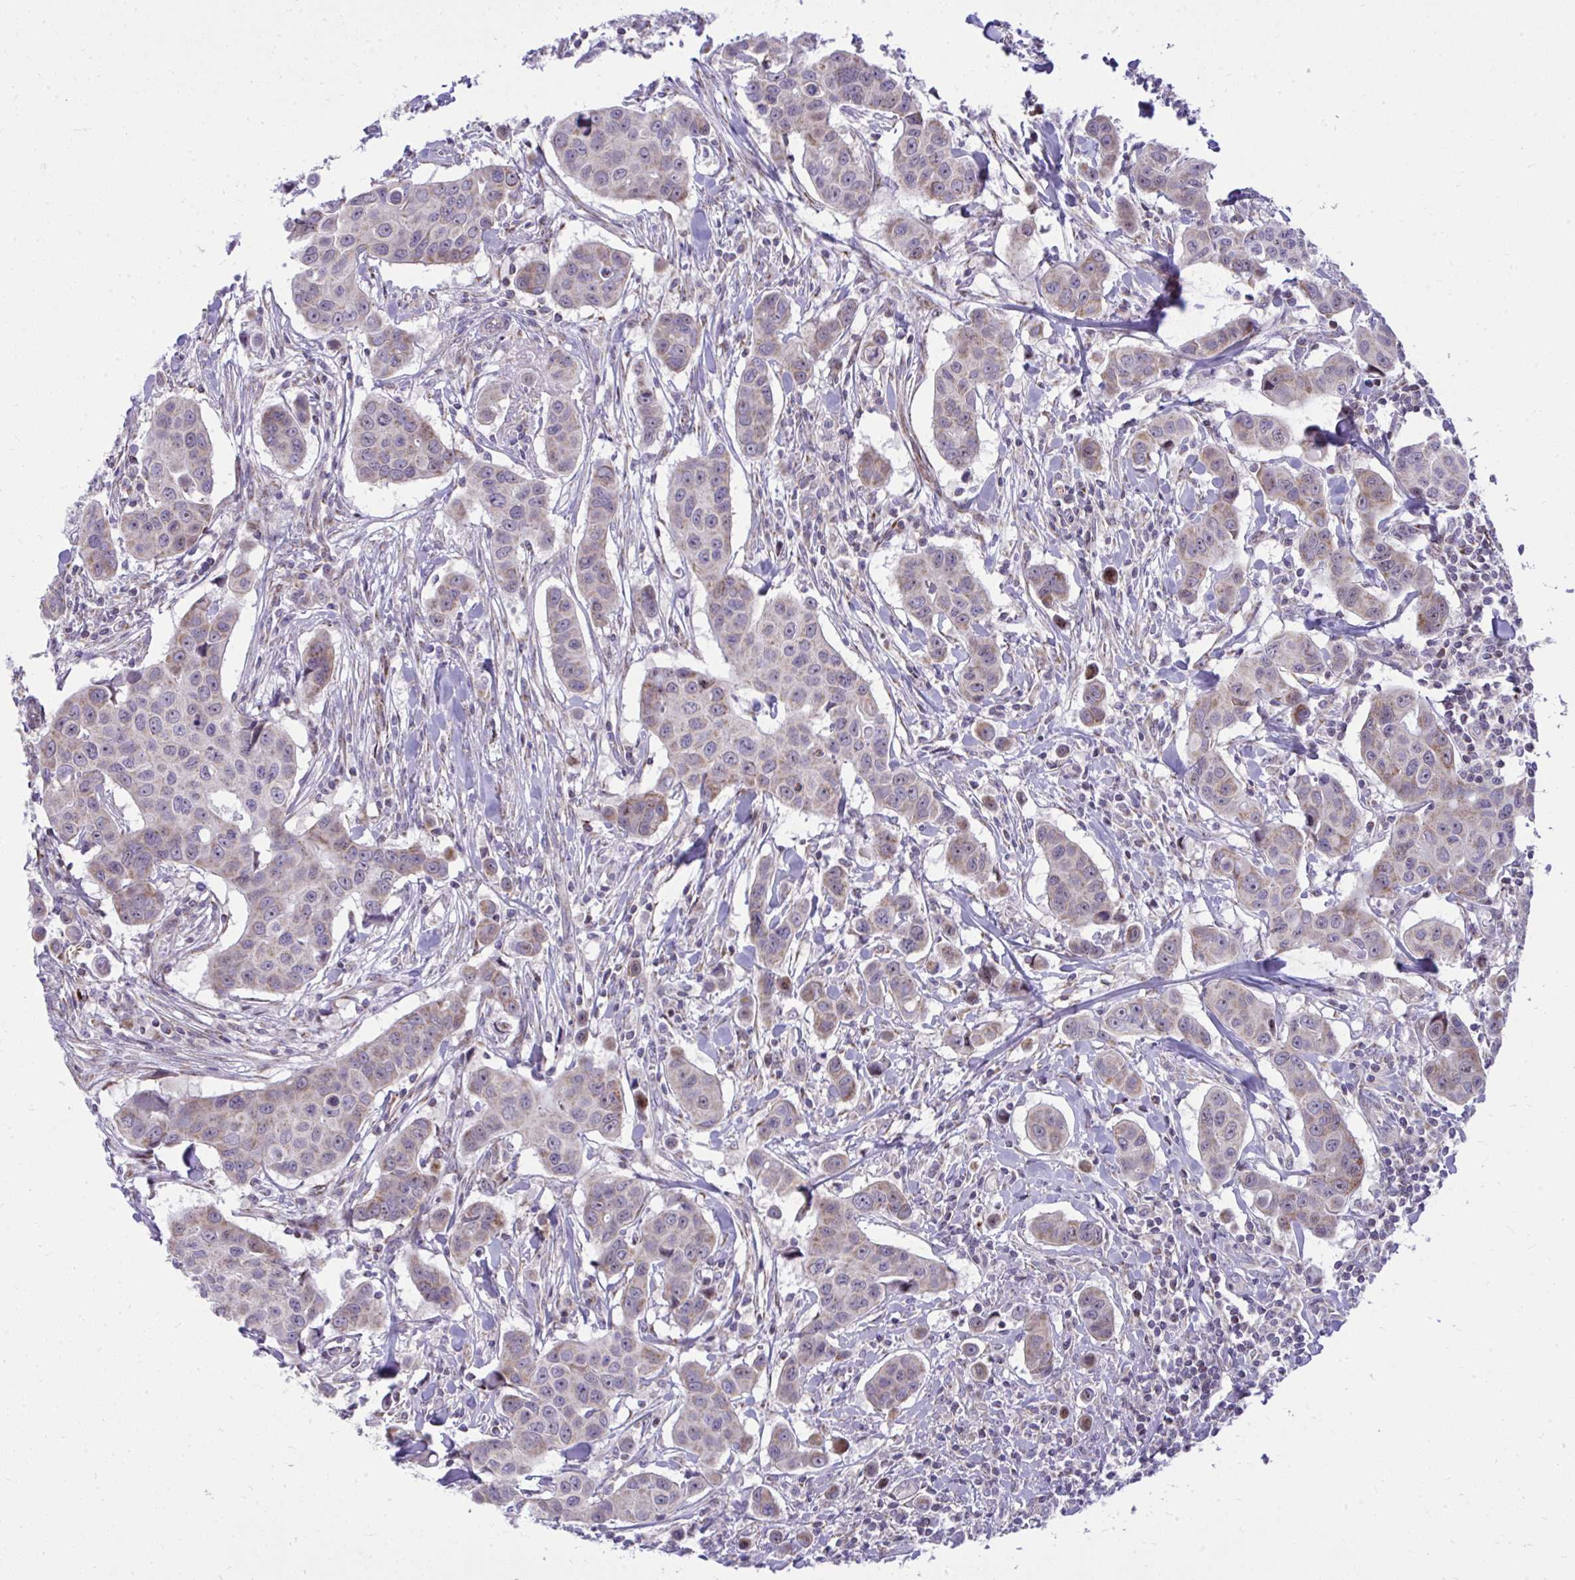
{"staining": {"intensity": "moderate", "quantity": "<25%", "location": "cytoplasmic/membranous"}, "tissue": "breast cancer", "cell_type": "Tumor cells", "image_type": "cancer", "snomed": [{"axis": "morphology", "description": "Duct carcinoma"}, {"axis": "topography", "description": "Breast"}], "caption": "This is a photomicrograph of immunohistochemistry (IHC) staining of breast infiltrating ductal carcinoma, which shows moderate expression in the cytoplasmic/membranous of tumor cells.", "gene": "GPRIN3", "patient": {"sex": "female", "age": 24}}